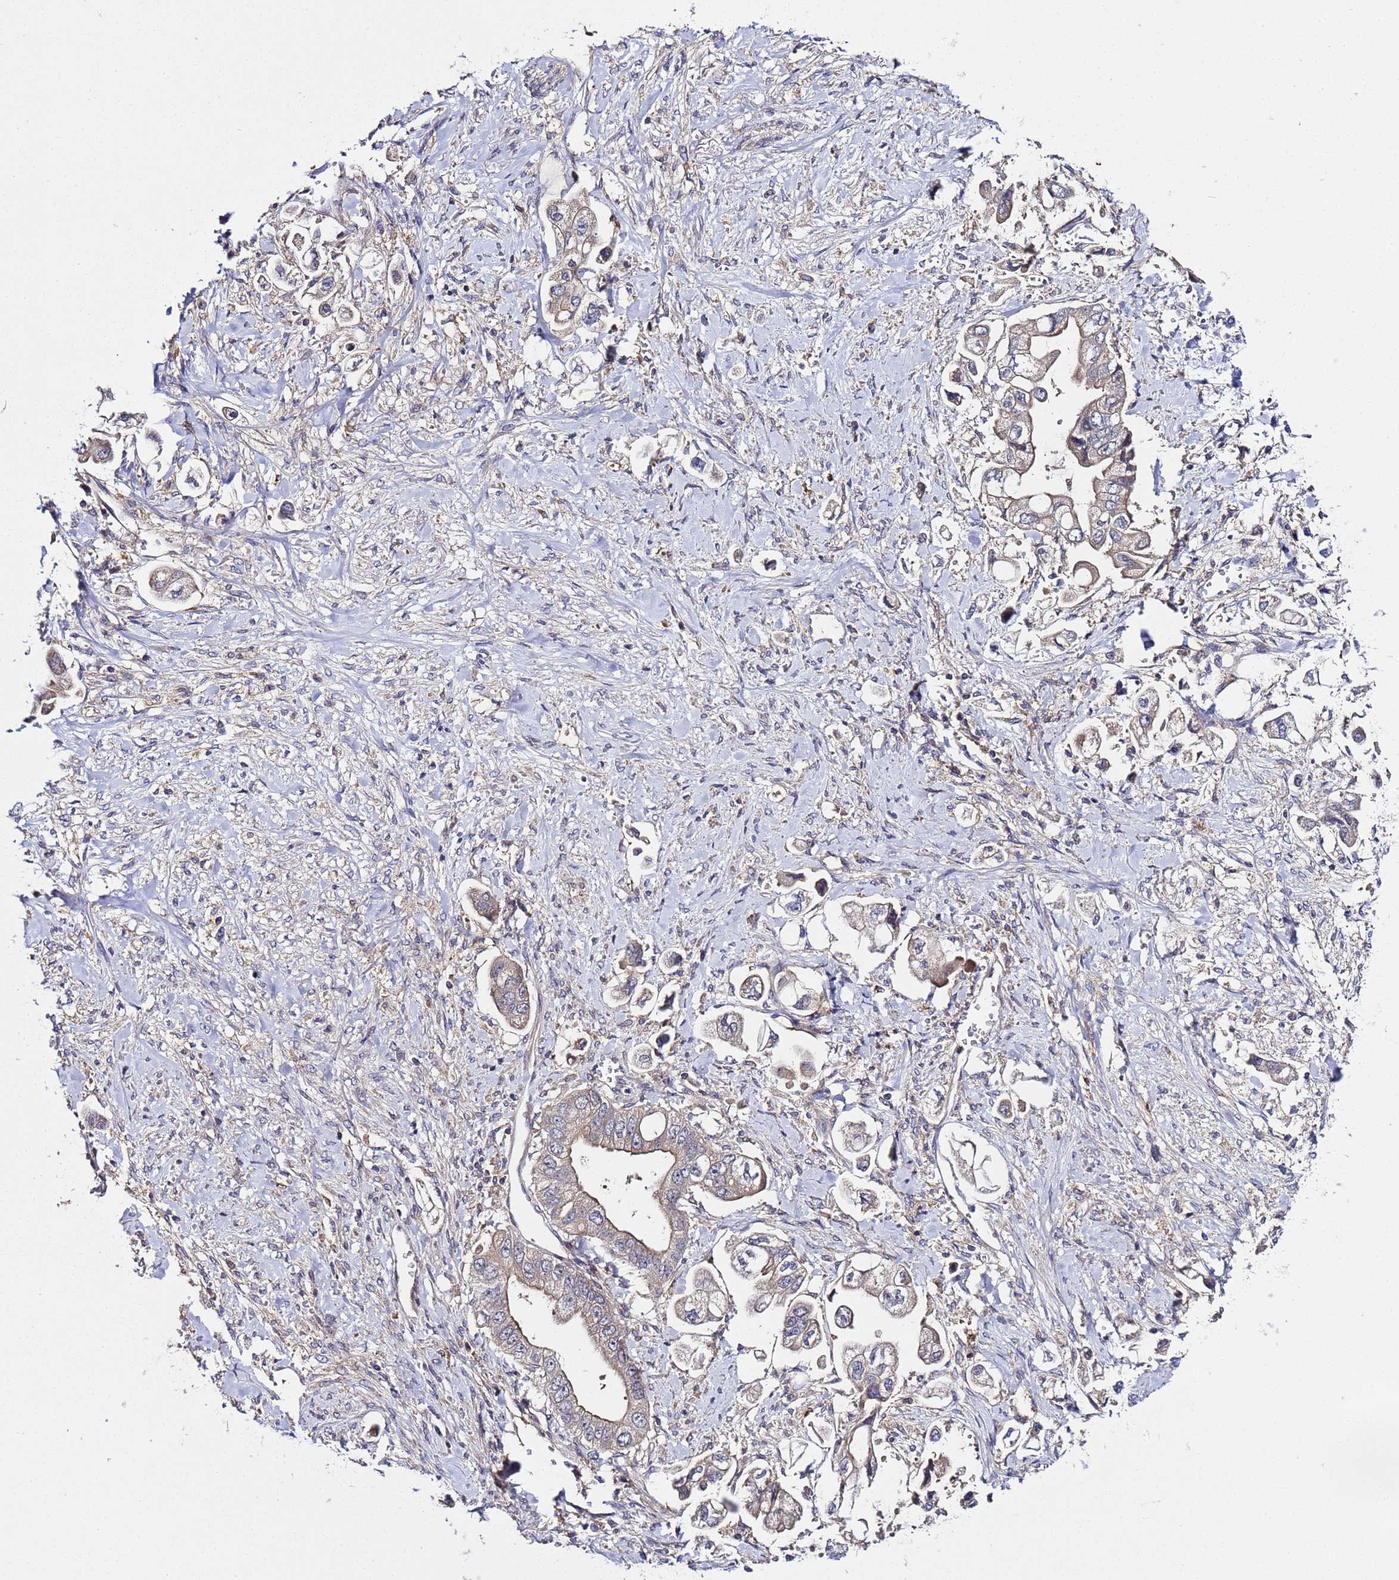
{"staining": {"intensity": "weak", "quantity": "25%-75%", "location": "cytoplasmic/membranous"}, "tissue": "stomach cancer", "cell_type": "Tumor cells", "image_type": "cancer", "snomed": [{"axis": "morphology", "description": "Adenocarcinoma, NOS"}, {"axis": "topography", "description": "Stomach"}], "caption": "This image displays stomach cancer (adenocarcinoma) stained with immunohistochemistry to label a protein in brown. The cytoplasmic/membranous of tumor cells show weak positivity for the protein. Nuclei are counter-stained blue.", "gene": "PLXDC2", "patient": {"sex": "male", "age": 62}}